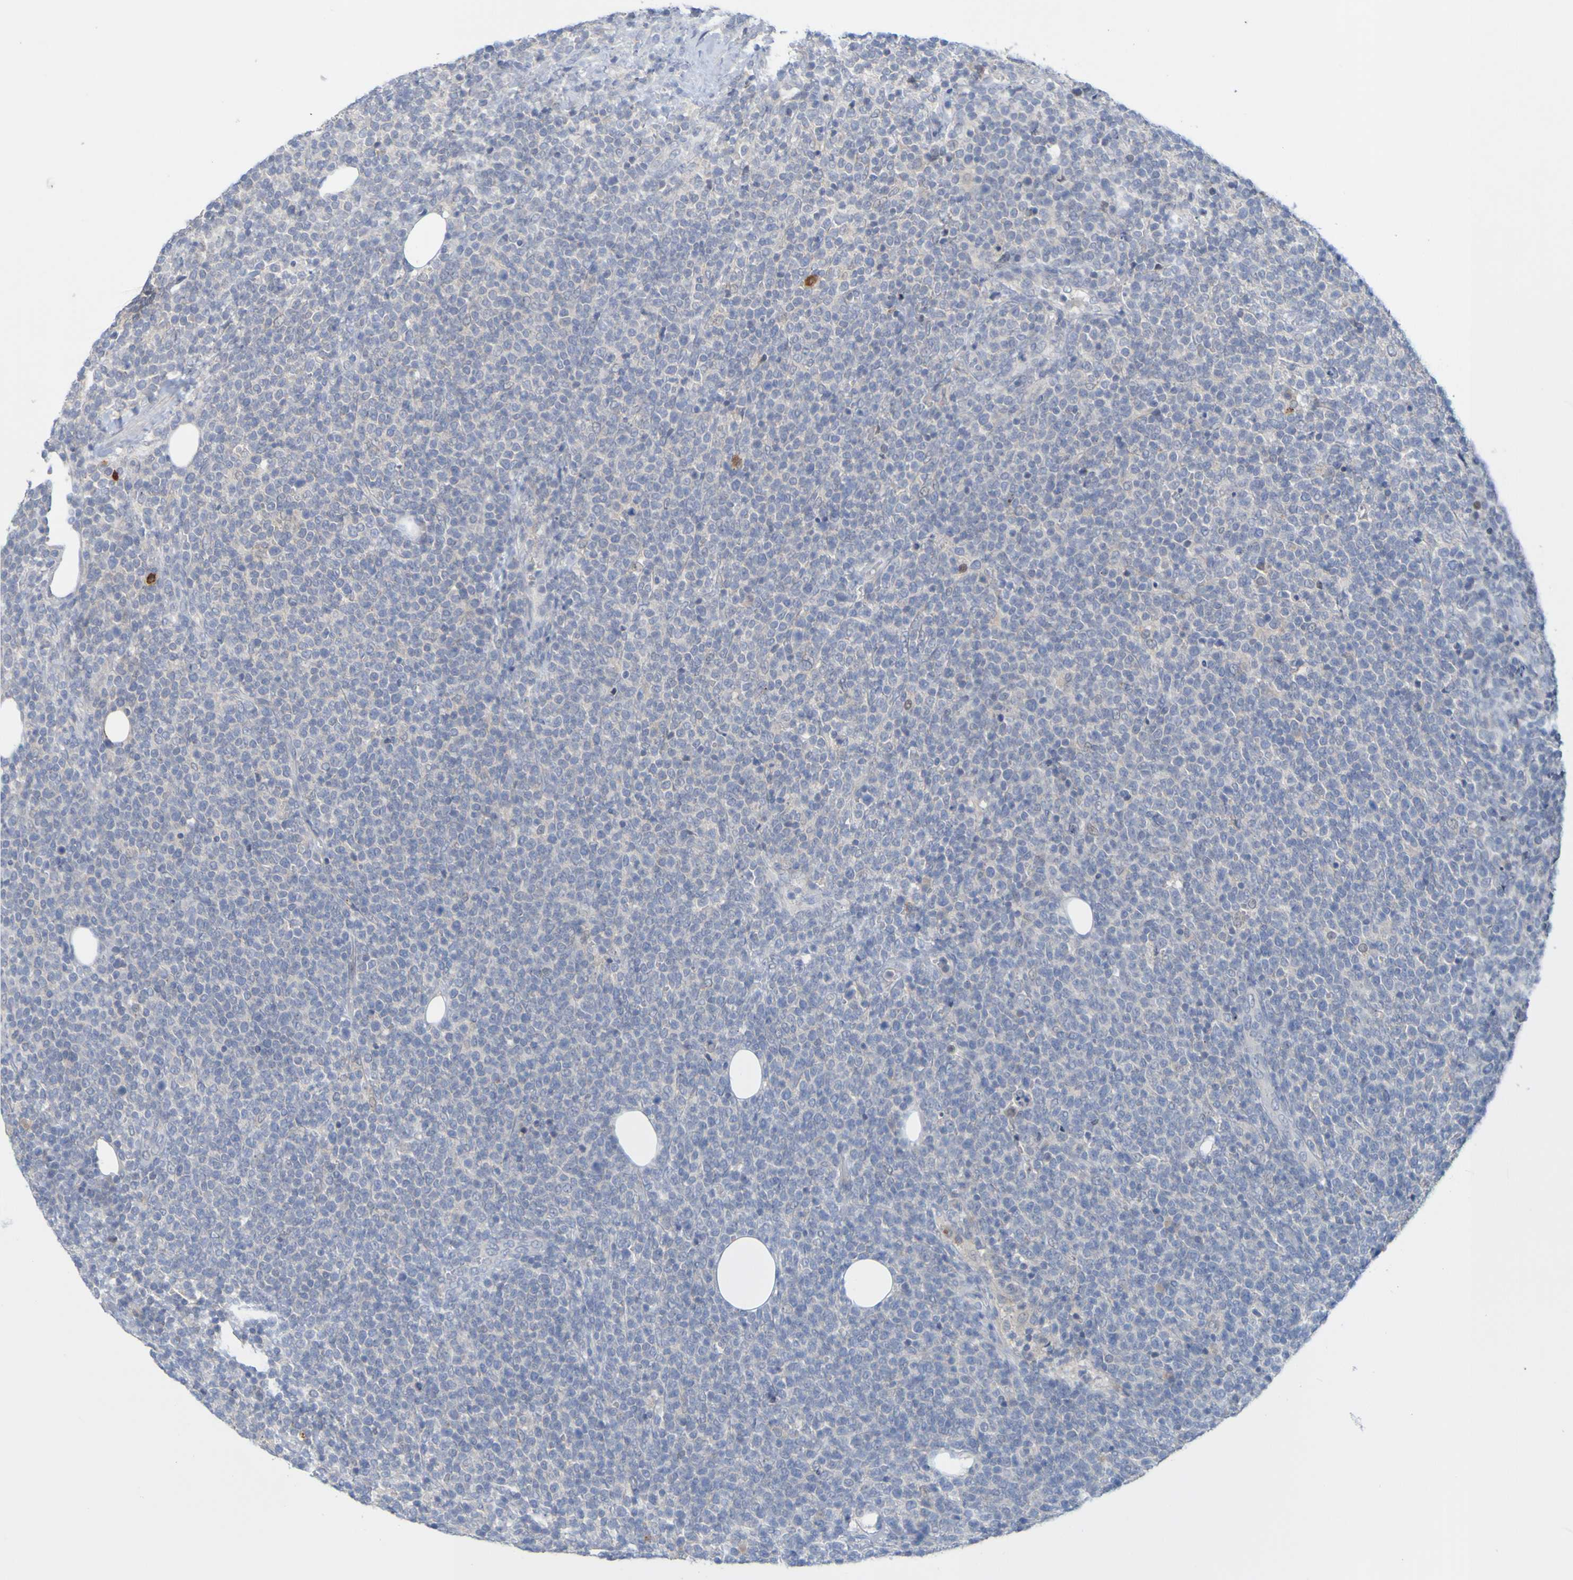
{"staining": {"intensity": "negative", "quantity": "none", "location": "none"}, "tissue": "lymphoma", "cell_type": "Tumor cells", "image_type": "cancer", "snomed": [{"axis": "morphology", "description": "Malignant lymphoma, non-Hodgkin's type, High grade"}, {"axis": "topography", "description": "Lymph node"}], "caption": "This is an immunohistochemistry micrograph of lymphoma. There is no expression in tumor cells.", "gene": "LILRB5", "patient": {"sex": "male", "age": 61}}